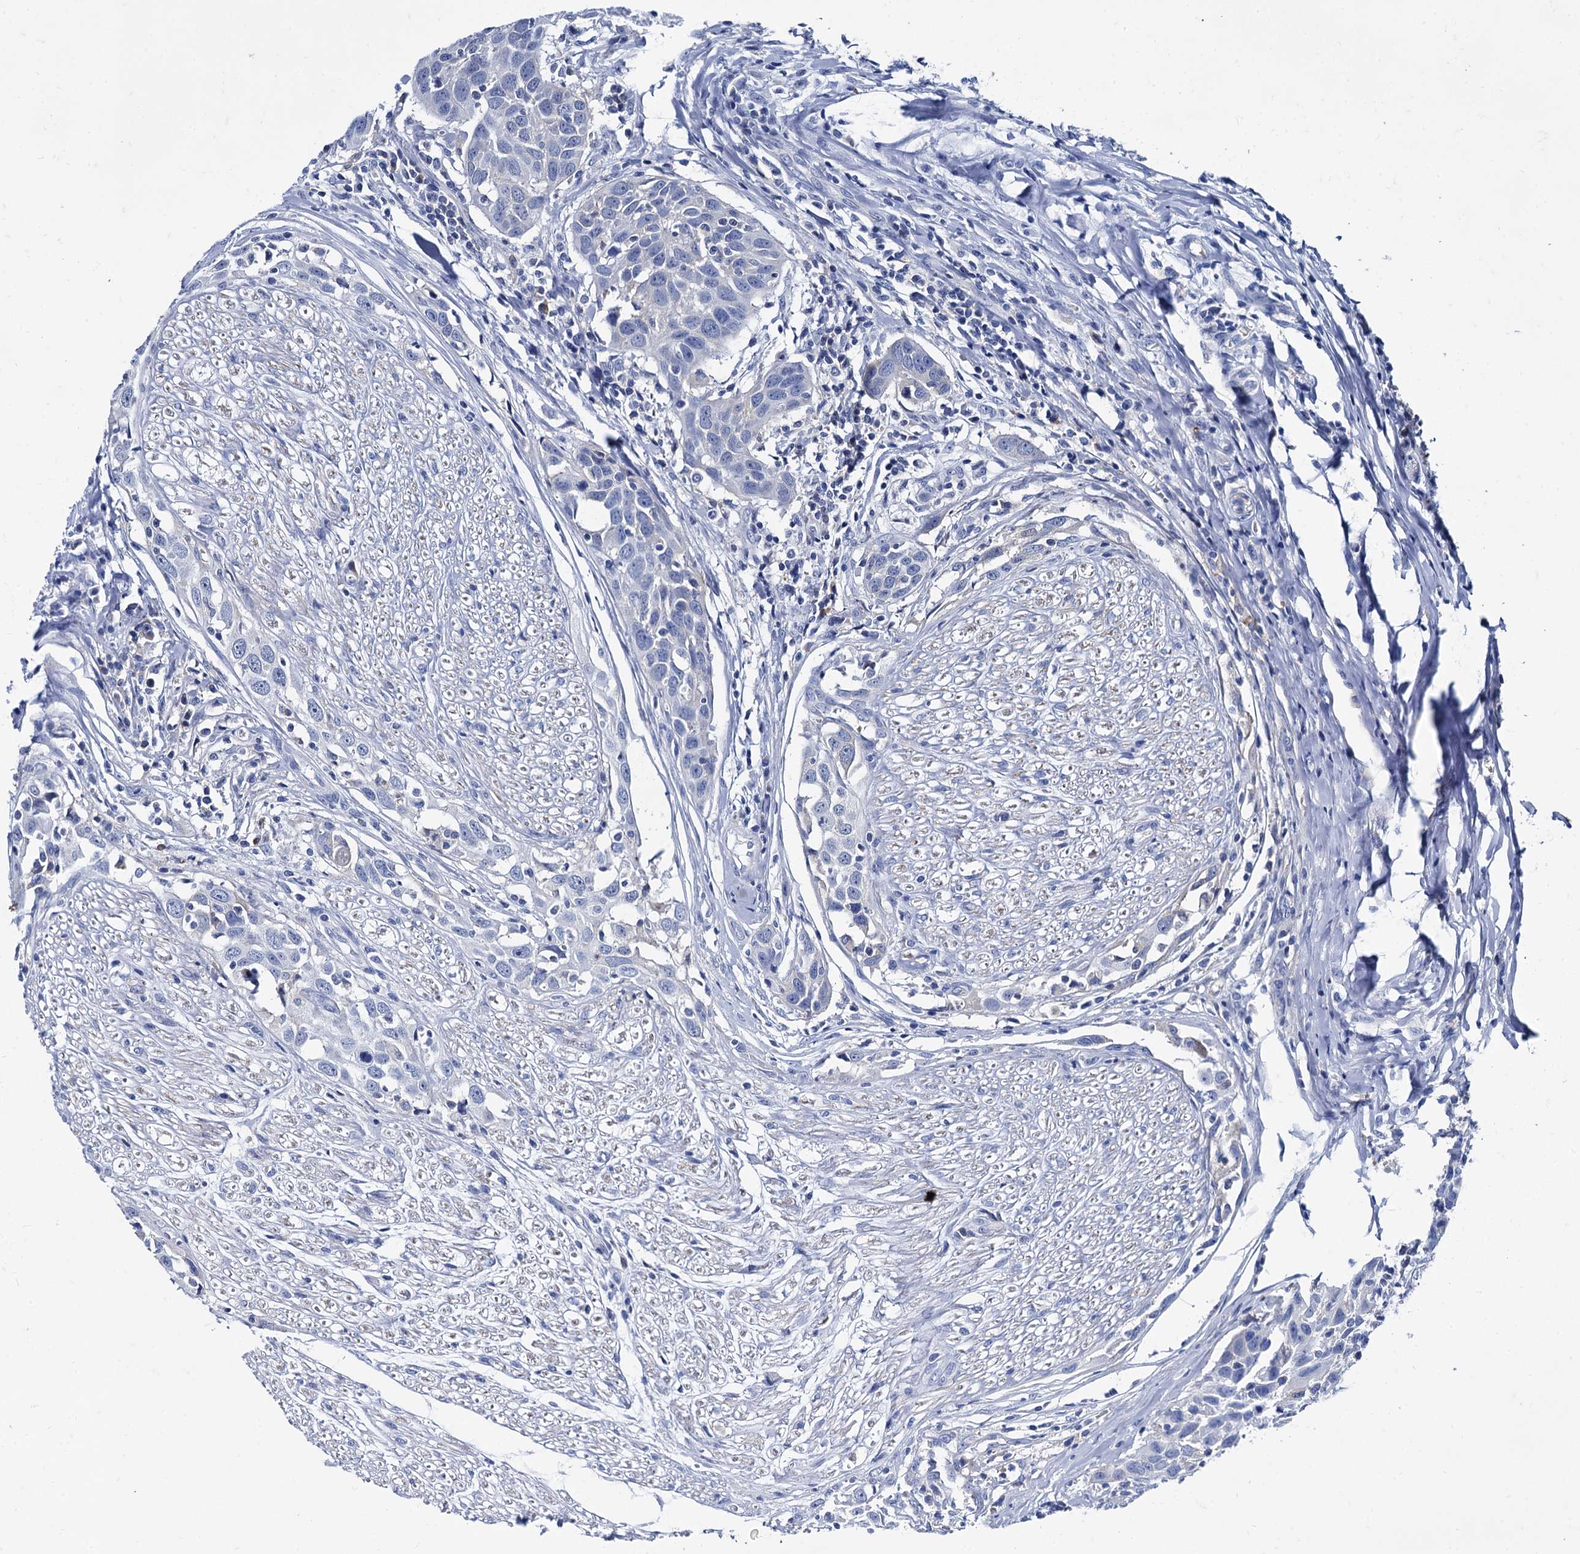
{"staining": {"intensity": "negative", "quantity": "none", "location": "none"}, "tissue": "head and neck cancer", "cell_type": "Tumor cells", "image_type": "cancer", "snomed": [{"axis": "morphology", "description": "Squamous cell carcinoma, NOS"}, {"axis": "topography", "description": "Oral tissue"}, {"axis": "topography", "description": "Head-Neck"}], "caption": "Head and neck cancer (squamous cell carcinoma) stained for a protein using IHC displays no expression tumor cells.", "gene": "TMEM72", "patient": {"sex": "female", "age": 50}}